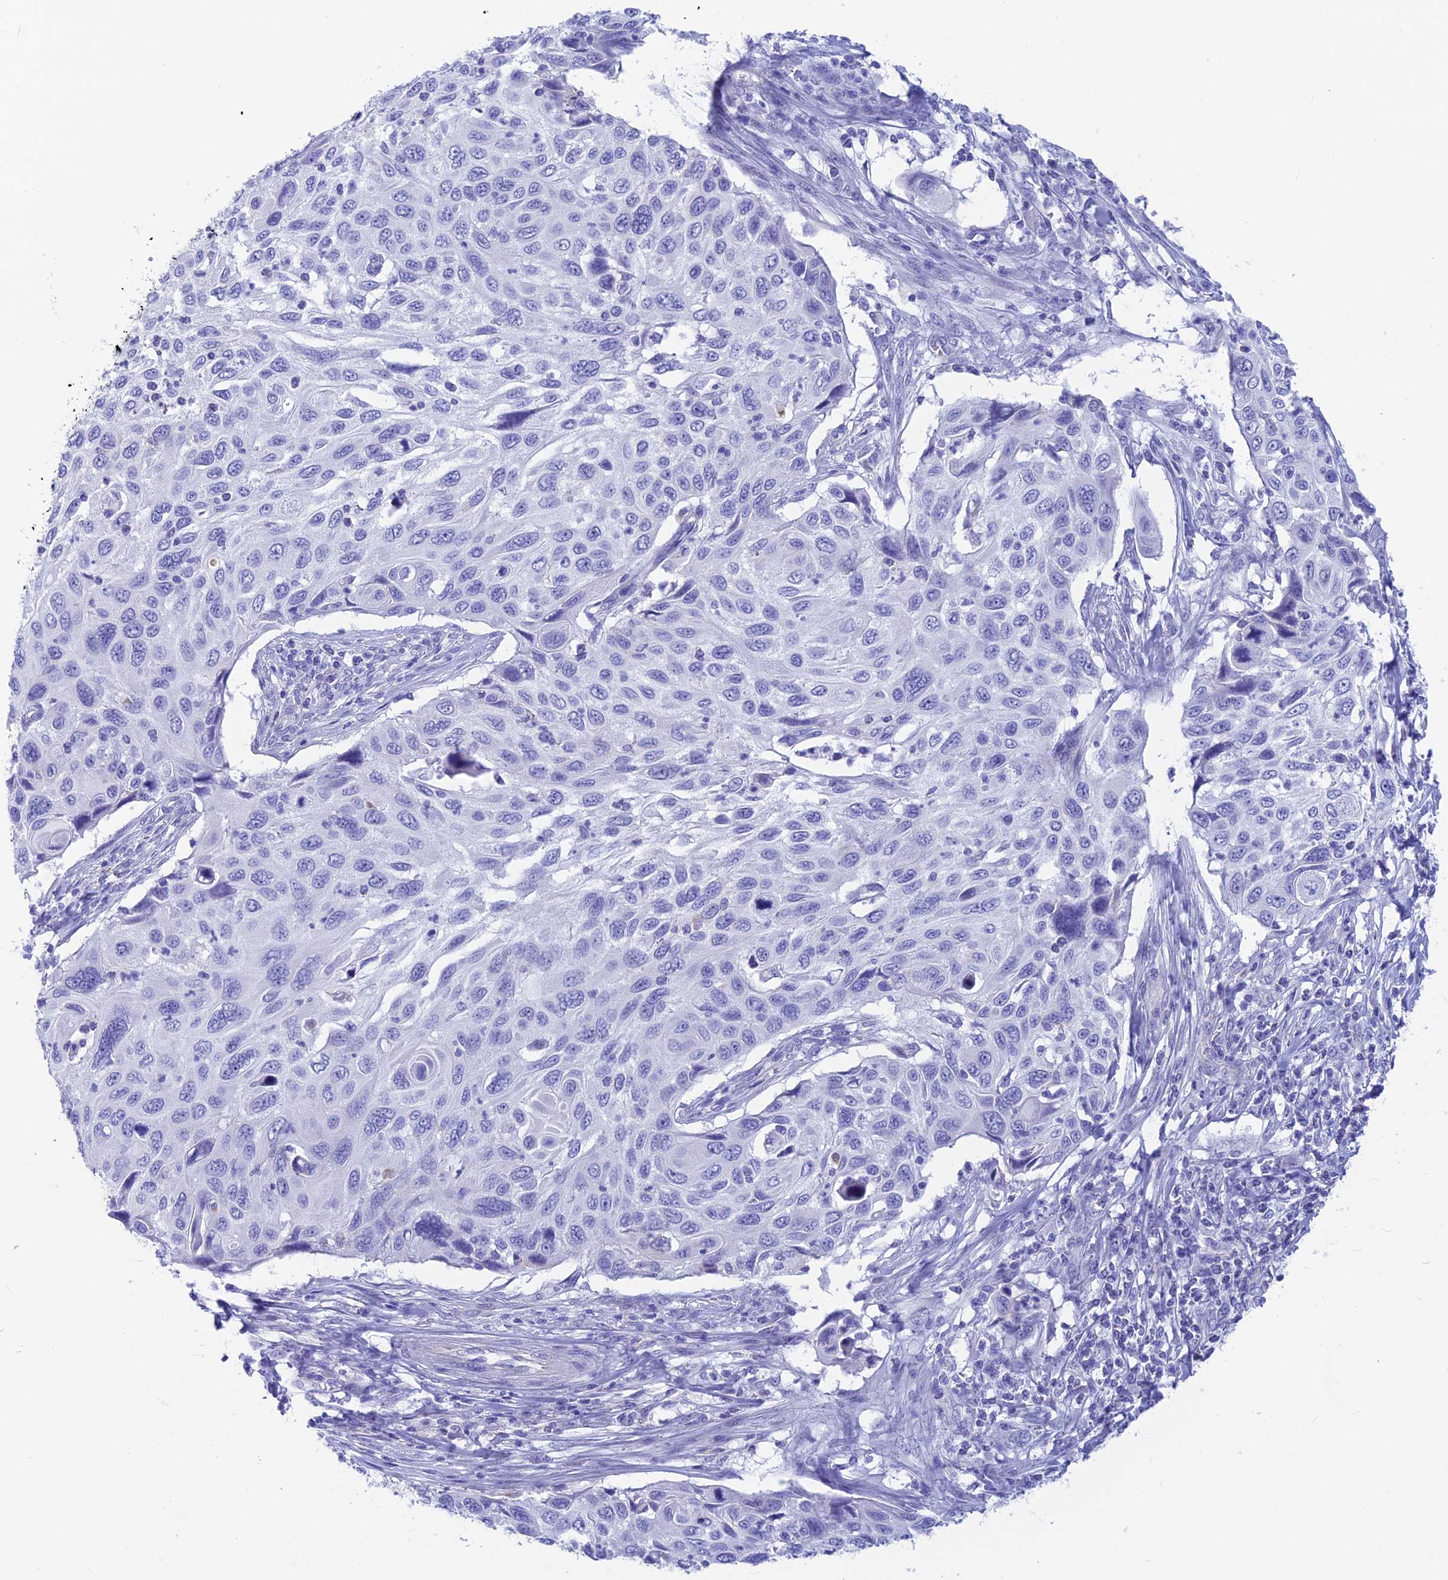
{"staining": {"intensity": "negative", "quantity": "none", "location": "none"}, "tissue": "cervical cancer", "cell_type": "Tumor cells", "image_type": "cancer", "snomed": [{"axis": "morphology", "description": "Squamous cell carcinoma, NOS"}, {"axis": "topography", "description": "Cervix"}], "caption": "Human cervical cancer (squamous cell carcinoma) stained for a protein using immunohistochemistry (IHC) exhibits no positivity in tumor cells.", "gene": "GNGT2", "patient": {"sex": "female", "age": 70}}